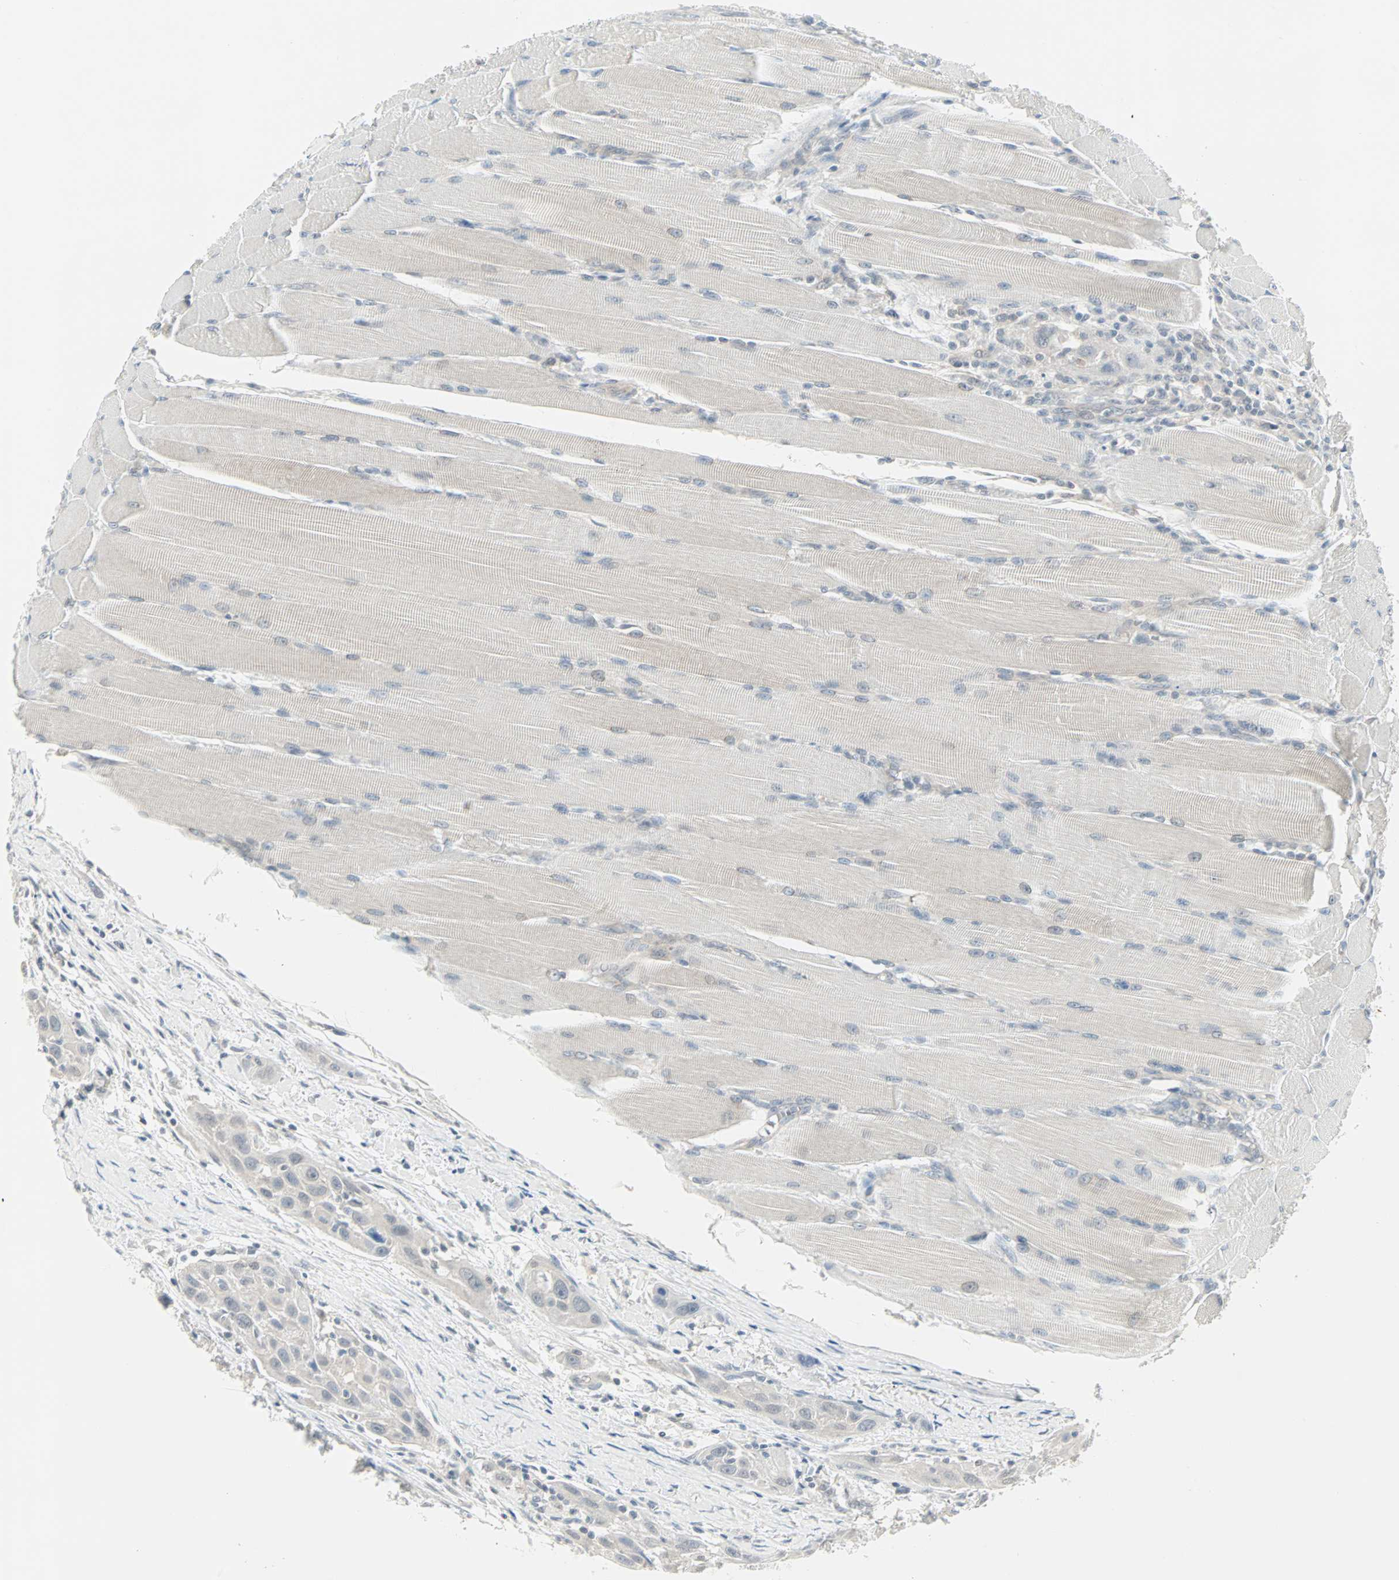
{"staining": {"intensity": "negative", "quantity": "none", "location": "none"}, "tissue": "head and neck cancer", "cell_type": "Tumor cells", "image_type": "cancer", "snomed": [{"axis": "morphology", "description": "Squamous cell carcinoma, NOS"}, {"axis": "topography", "description": "Oral tissue"}, {"axis": "topography", "description": "Head-Neck"}], "caption": "High magnification brightfield microscopy of squamous cell carcinoma (head and neck) stained with DAB (3,3'-diaminobenzidine) (brown) and counterstained with hematoxylin (blue): tumor cells show no significant positivity.", "gene": "PTPA", "patient": {"sex": "female", "age": 50}}